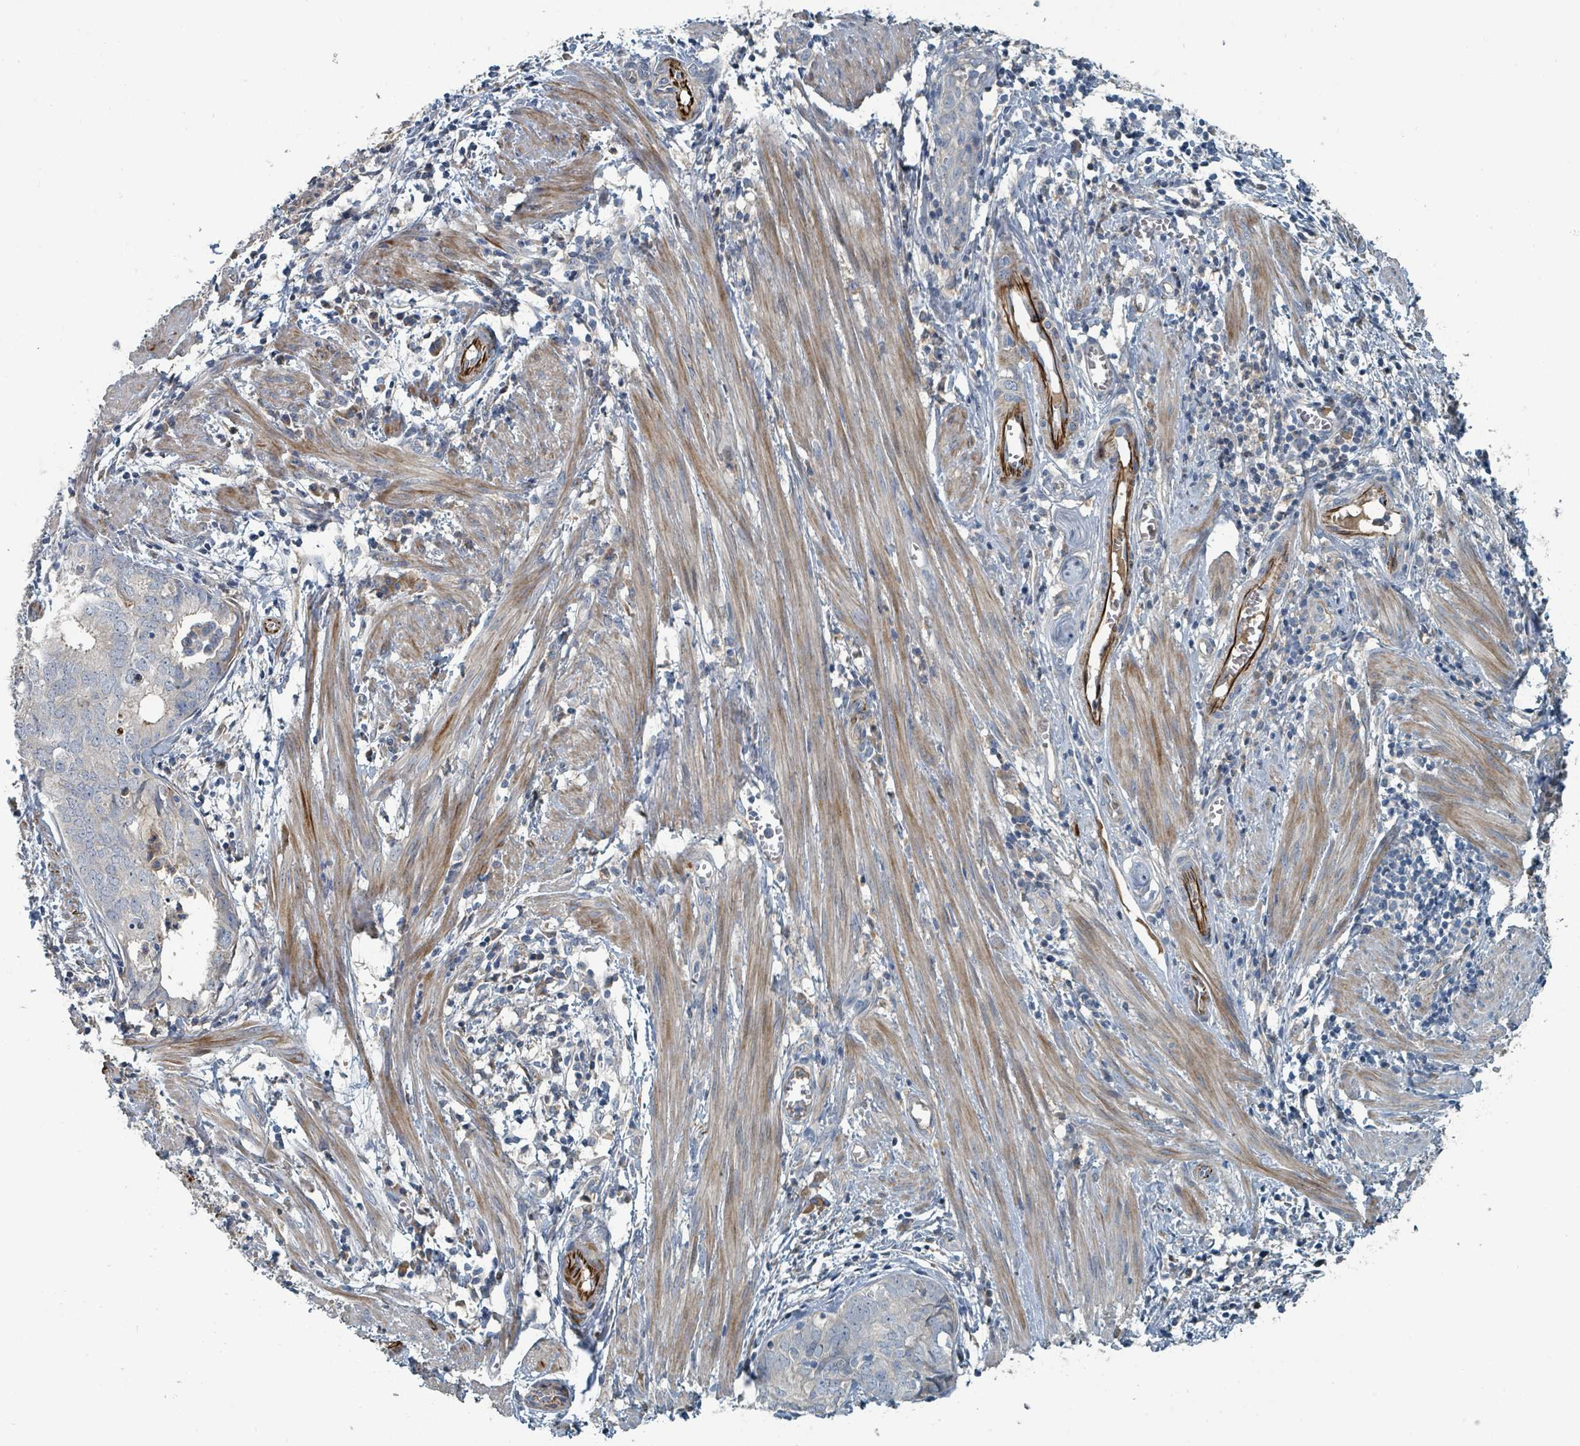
{"staining": {"intensity": "negative", "quantity": "none", "location": "none"}, "tissue": "endometrial cancer", "cell_type": "Tumor cells", "image_type": "cancer", "snomed": [{"axis": "morphology", "description": "Adenocarcinoma, NOS"}, {"axis": "topography", "description": "Endometrium"}], "caption": "This histopathology image is of endometrial adenocarcinoma stained with immunohistochemistry (IHC) to label a protein in brown with the nuclei are counter-stained blue. There is no staining in tumor cells. Brightfield microscopy of IHC stained with DAB (3,3'-diaminobenzidine) (brown) and hematoxylin (blue), captured at high magnification.", "gene": "SLC44A5", "patient": {"sex": "female", "age": 68}}